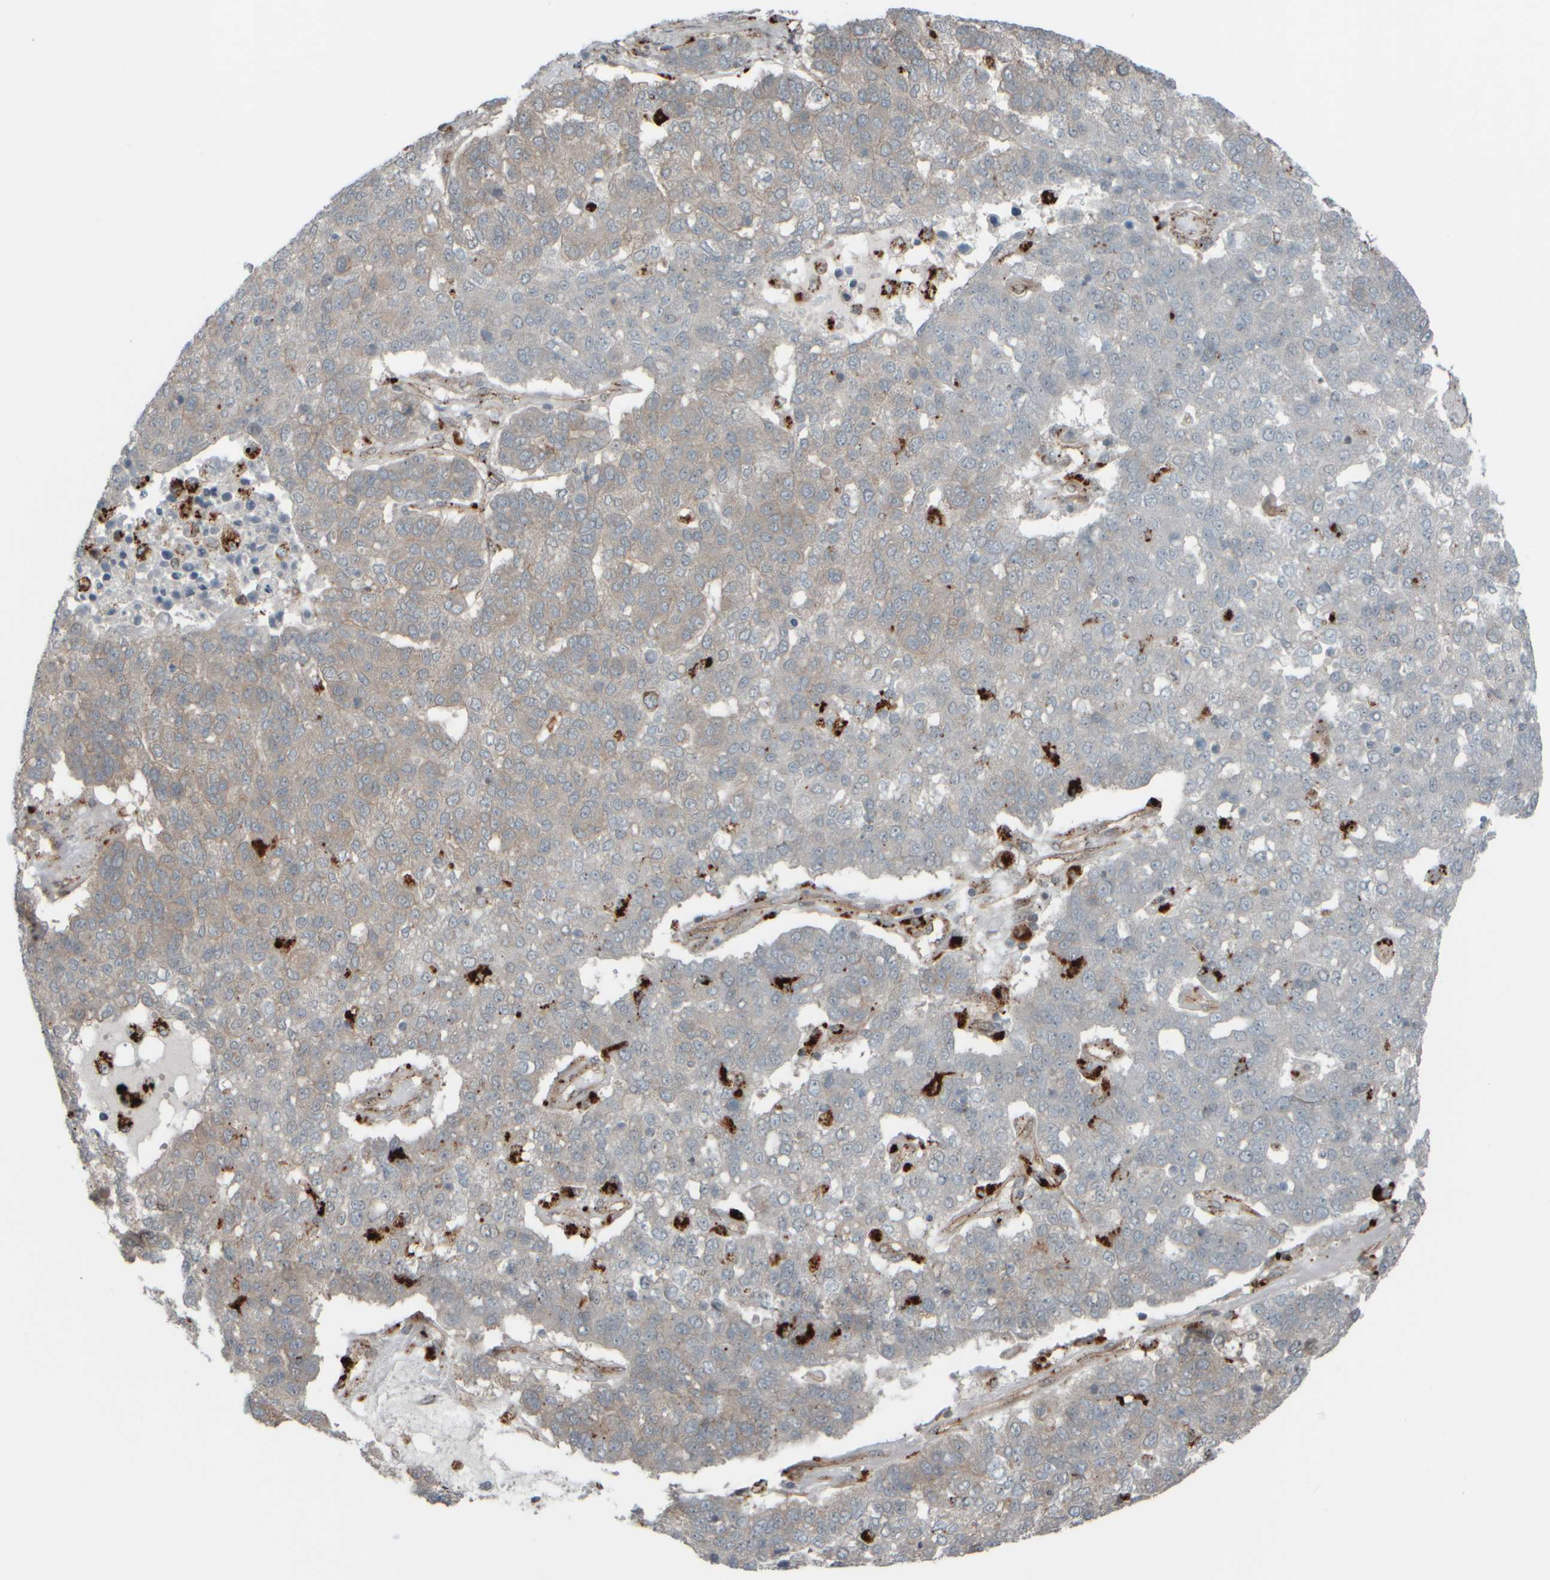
{"staining": {"intensity": "weak", "quantity": "<25%", "location": "cytoplasmic/membranous"}, "tissue": "pancreatic cancer", "cell_type": "Tumor cells", "image_type": "cancer", "snomed": [{"axis": "morphology", "description": "Adenocarcinoma, NOS"}, {"axis": "topography", "description": "Pancreas"}], "caption": "Immunohistochemical staining of pancreatic cancer (adenocarcinoma) shows no significant expression in tumor cells.", "gene": "GIGYF1", "patient": {"sex": "female", "age": 61}}